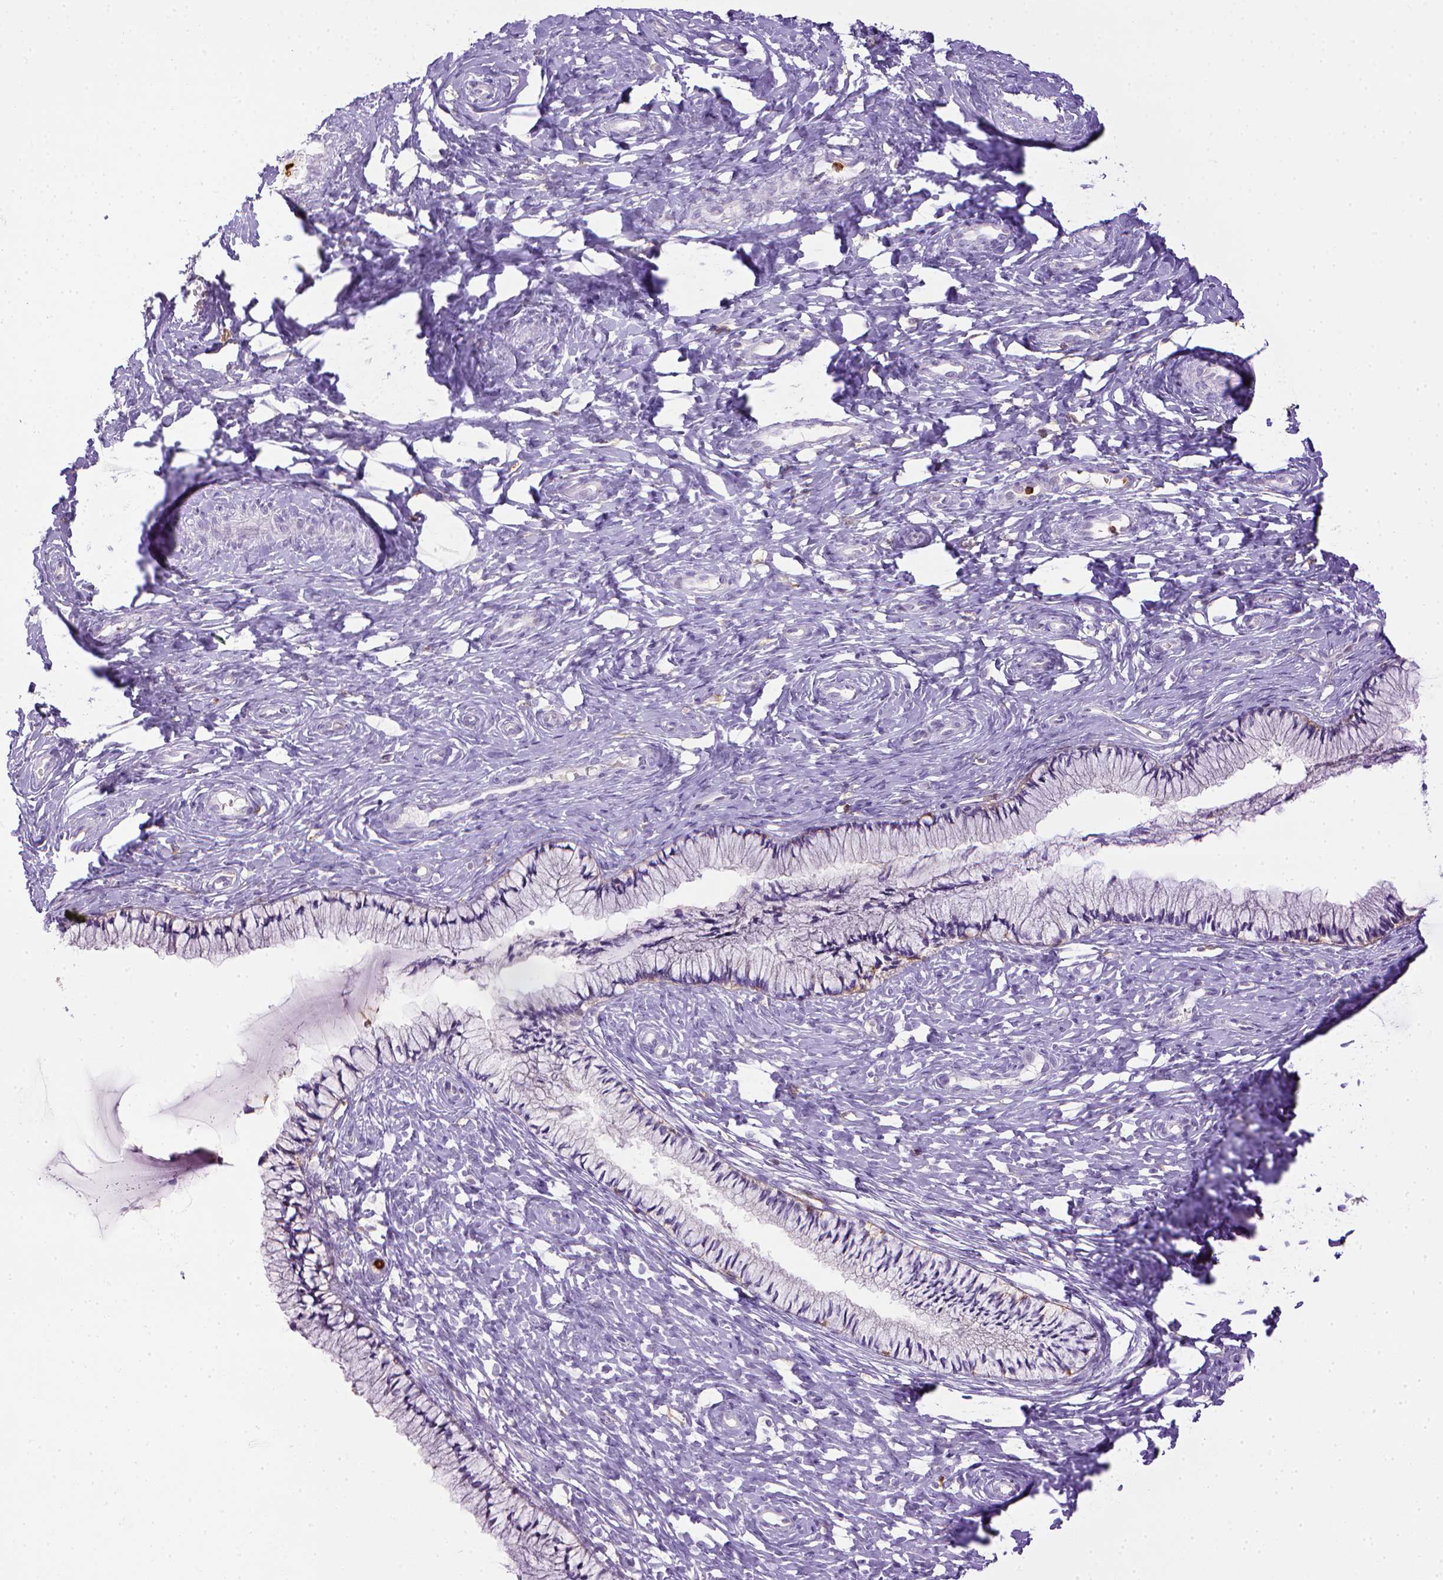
{"staining": {"intensity": "negative", "quantity": "none", "location": "none"}, "tissue": "cervix", "cell_type": "Glandular cells", "image_type": "normal", "snomed": [{"axis": "morphology", "description": "Normal tissue, NOS"}, {"axis": "topography", "description": "Cervix"}], "caption": "Immunohistochemistry (IHC) photomicrograph of normal cervix stained for a protein (brown), which displays no staining in glandular cells.", "gene": "ITGAM", "patient": {"sex": "female", "age": 37}}